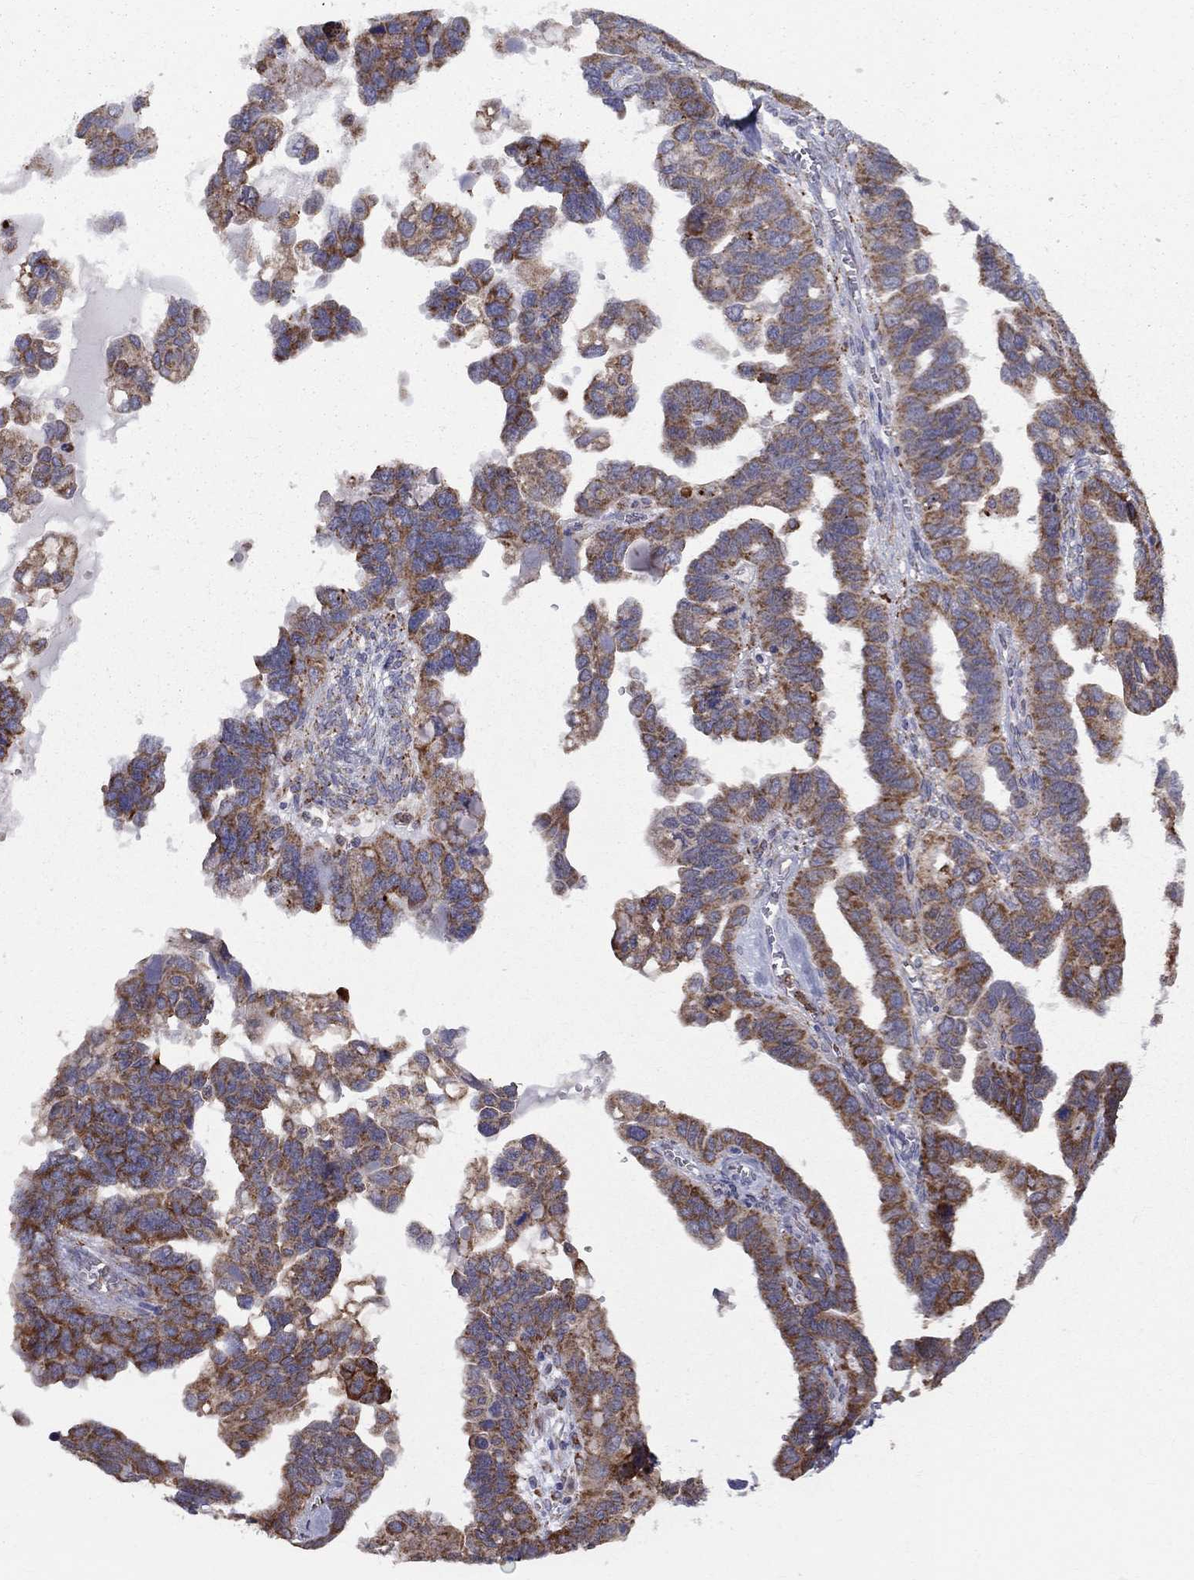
{"staining": {"intensity": "moderate", "quantity": ">75%", "location": "cytoplasmic/membranous"}, "tissue": "ovarian cancer", "cell_type": "Tumor cells", "image_type": "cancer", "snomed": [{"axis": "morphology", "description": "Cystadenocarcinoma, serous, NOS"}, {"axis": "topography", "description": "Ovary"}], "caption": "The immunohistochemical stain shows moderate cytoplasmic/membranous positivity in tumor cells of serous cystadenocarcinoma (ovarian) tissue.", "gene": "PRDX4", "patient": {"sex": "female", "age": 69}}